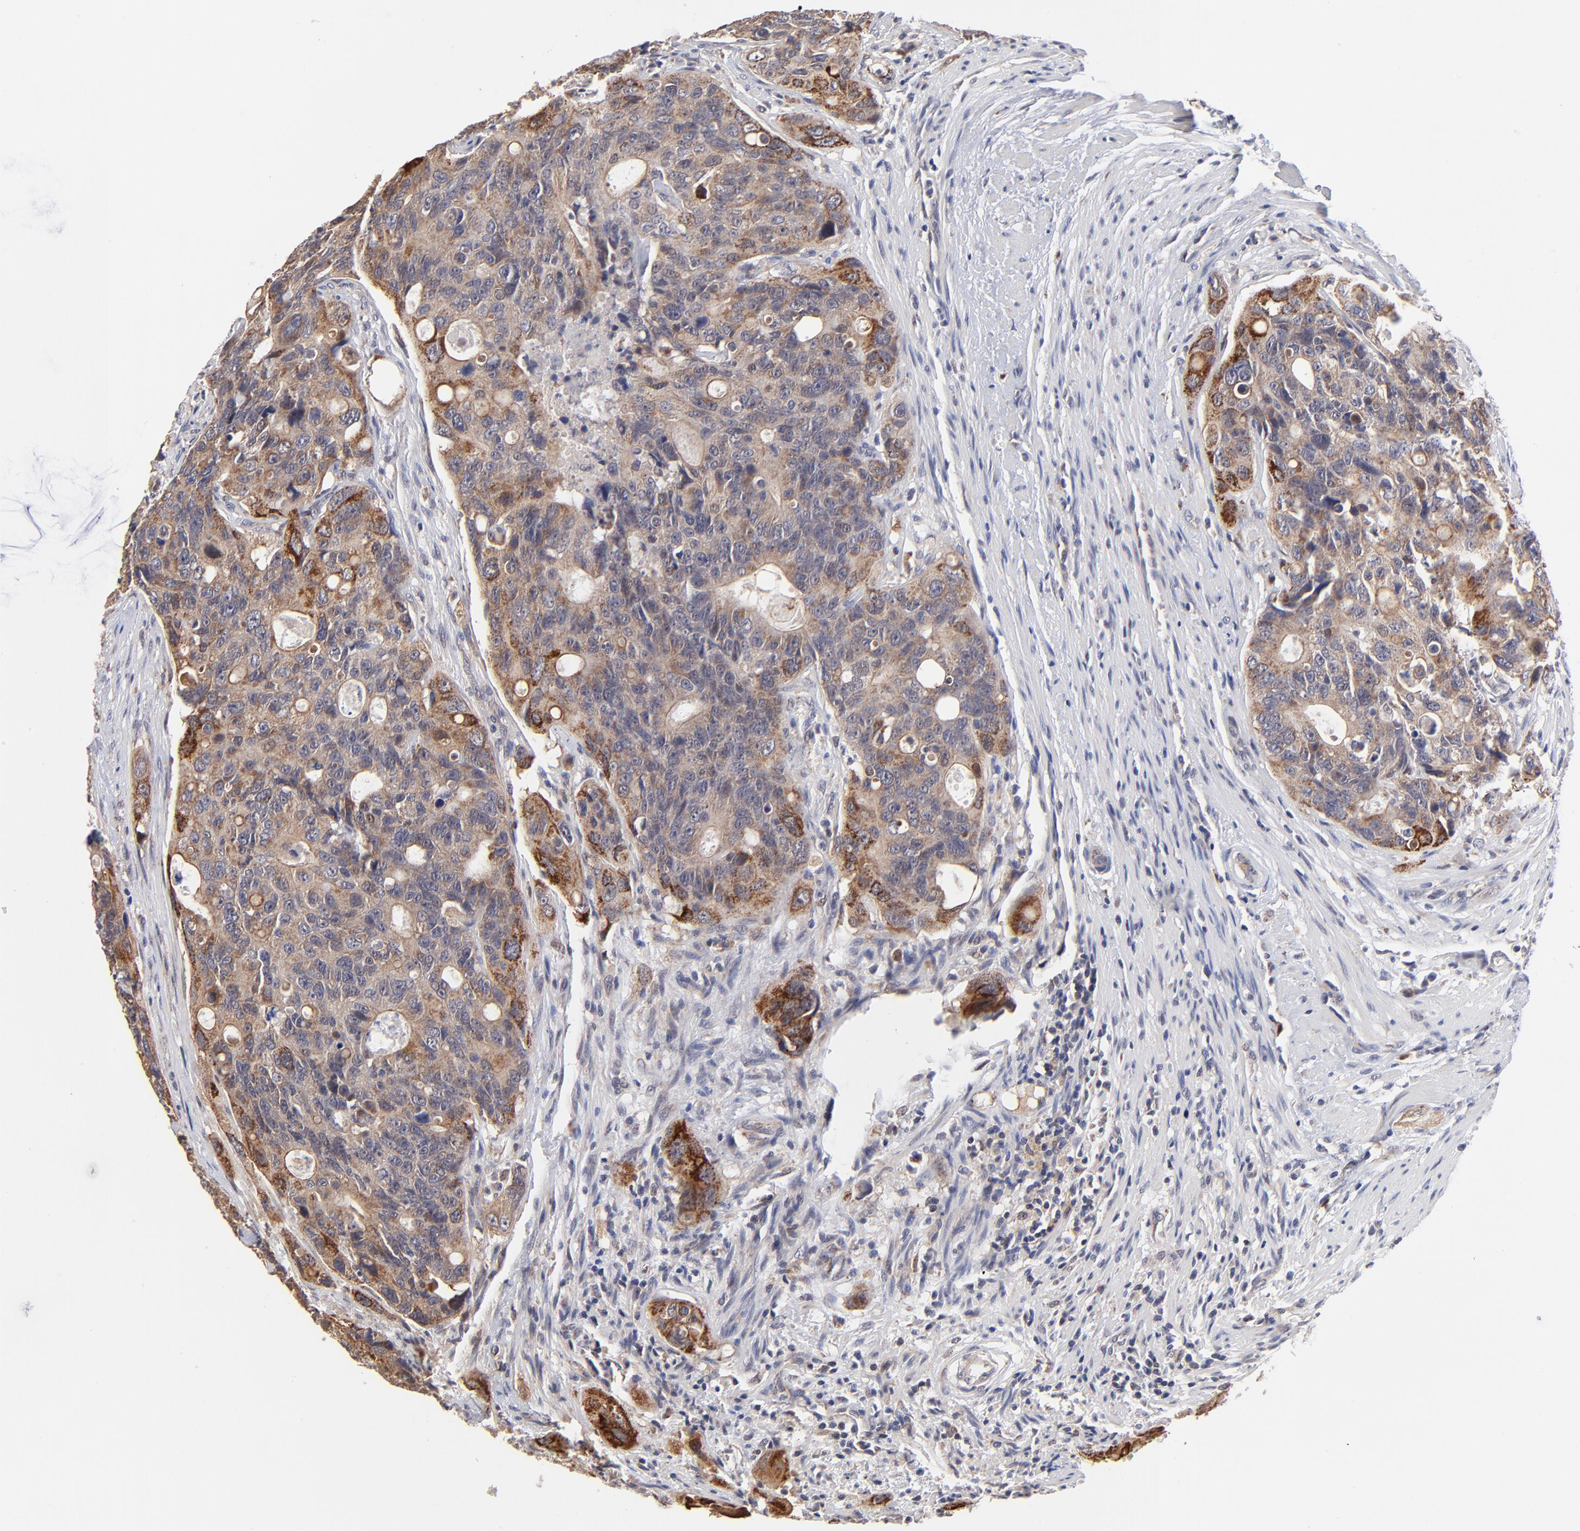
{"staining": {"intensity": "moderate", "quantity": ">75%", "location": "cytoplasmic/membranous"}, "tissue": "colorectal cancer", "cell_type": "Tumor cells", "image_type": "cancer", "snomed": [{"axis": "morphology", "description": "Adenocarcinoma, NOS"}, {"axis": "topography", "description": "Colon"}], "caption": "Moderate cytoplasmic/membranous staining is seen in approximately >75% of tumor cells in colorectal adenocarcinoma. (DAB (3,3'-diaminobenzidine) IHC with brightfield microscopy, high magnification).", "gene": "FBXL12", "patient": {"sex": "female", "age": 57}}